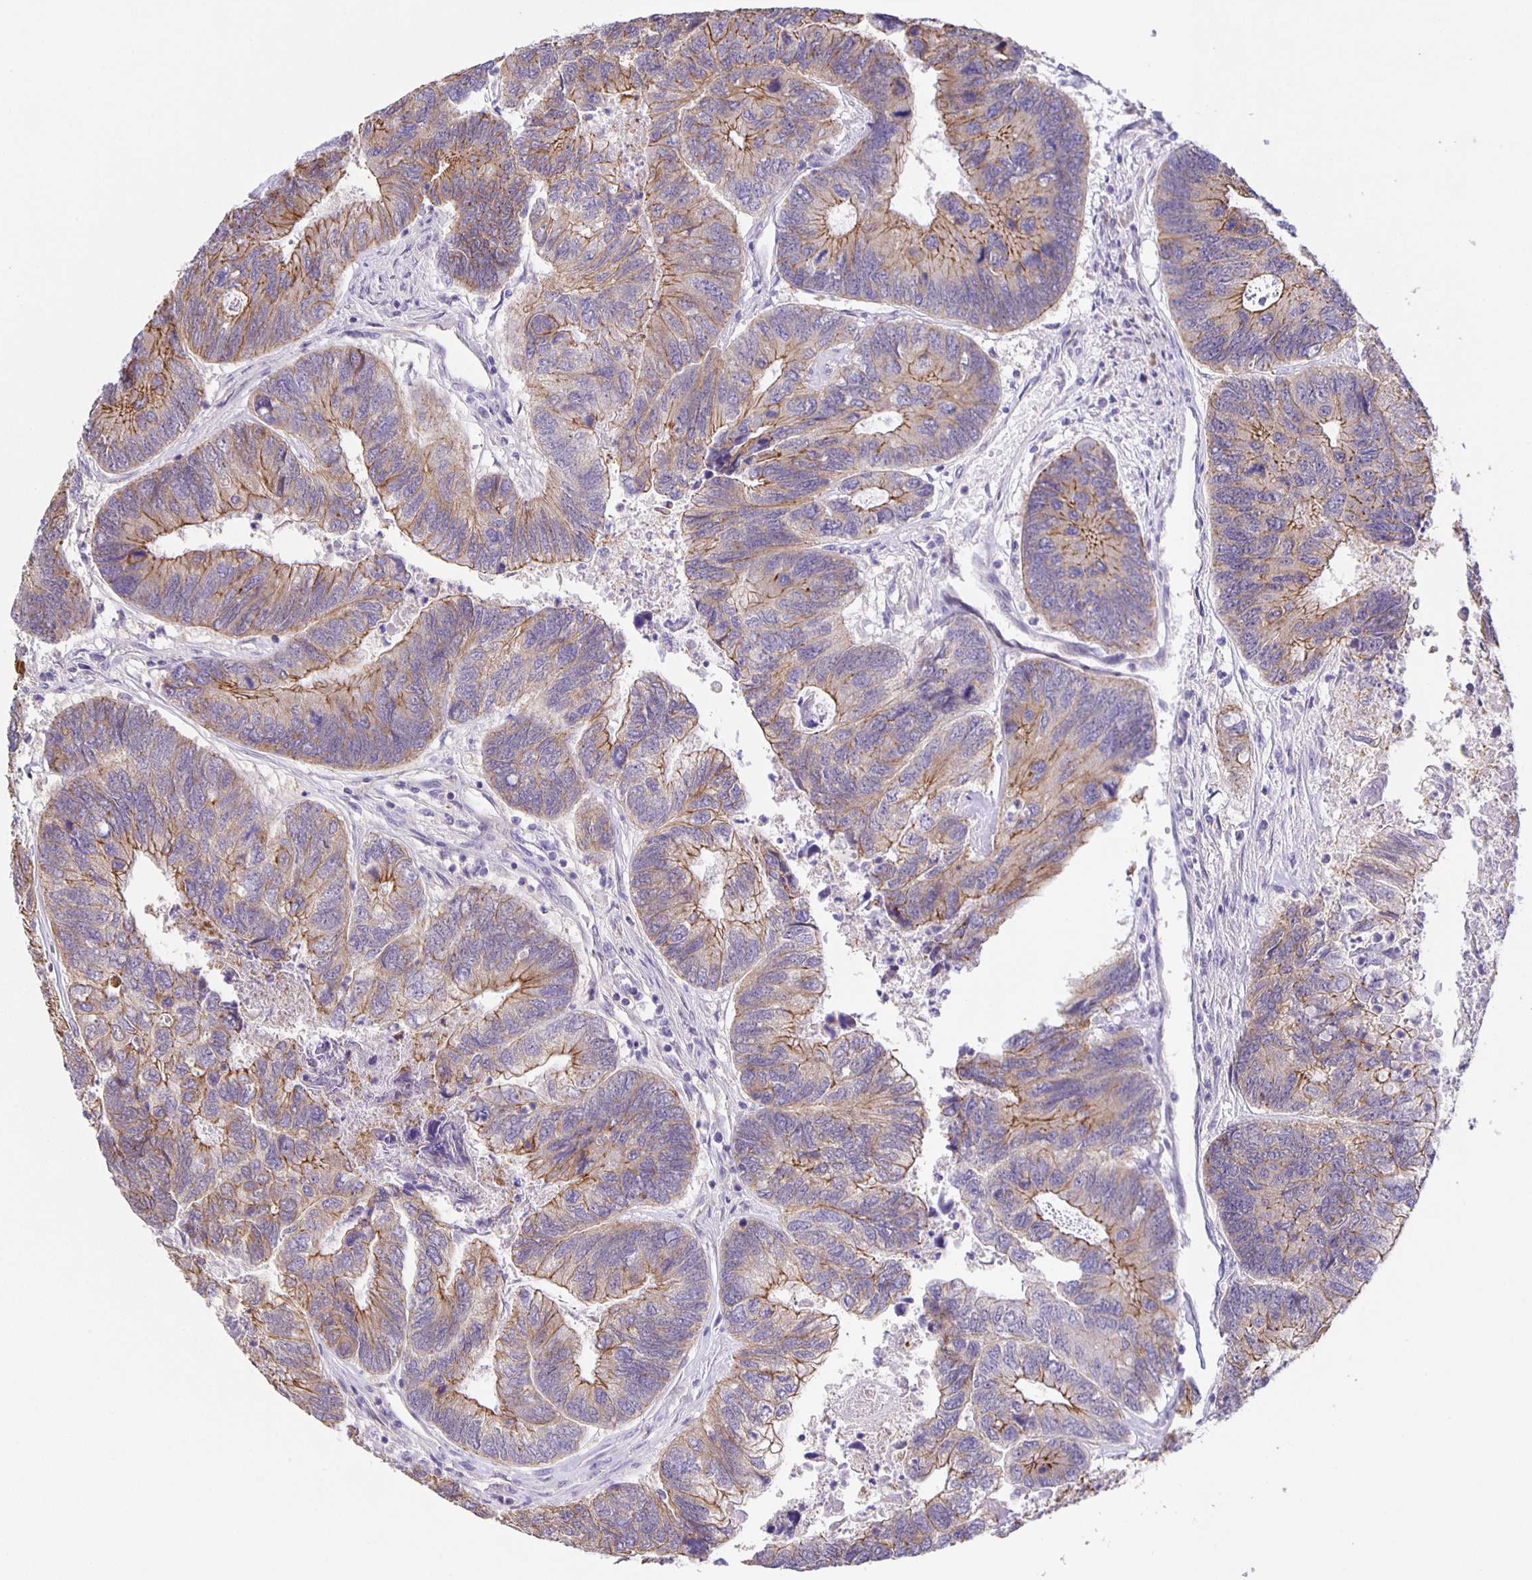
{"staining": {"intensity": "moderate", "quantity": "25%-75%", "location": "cytoplasmic/membranous"}, "tissue": "colorectal cancer", "cell_type": "Tumor cells", "image_type": "cancer", "snomed": [{"axis": "morphology", "description": "Adenocarcinoma, NOS"}, {"axis": "topography", "description": "Colon"}], "caption": "Immunohistochemistry of human colorectal cancer (adenocarcinoma) reveals medium levels of moderate cytoplasmic/membranous expression in about 25%-75% of tumor cells.", "gene": "JMJD4", "patient": {"sex": "female", "age": 67}}